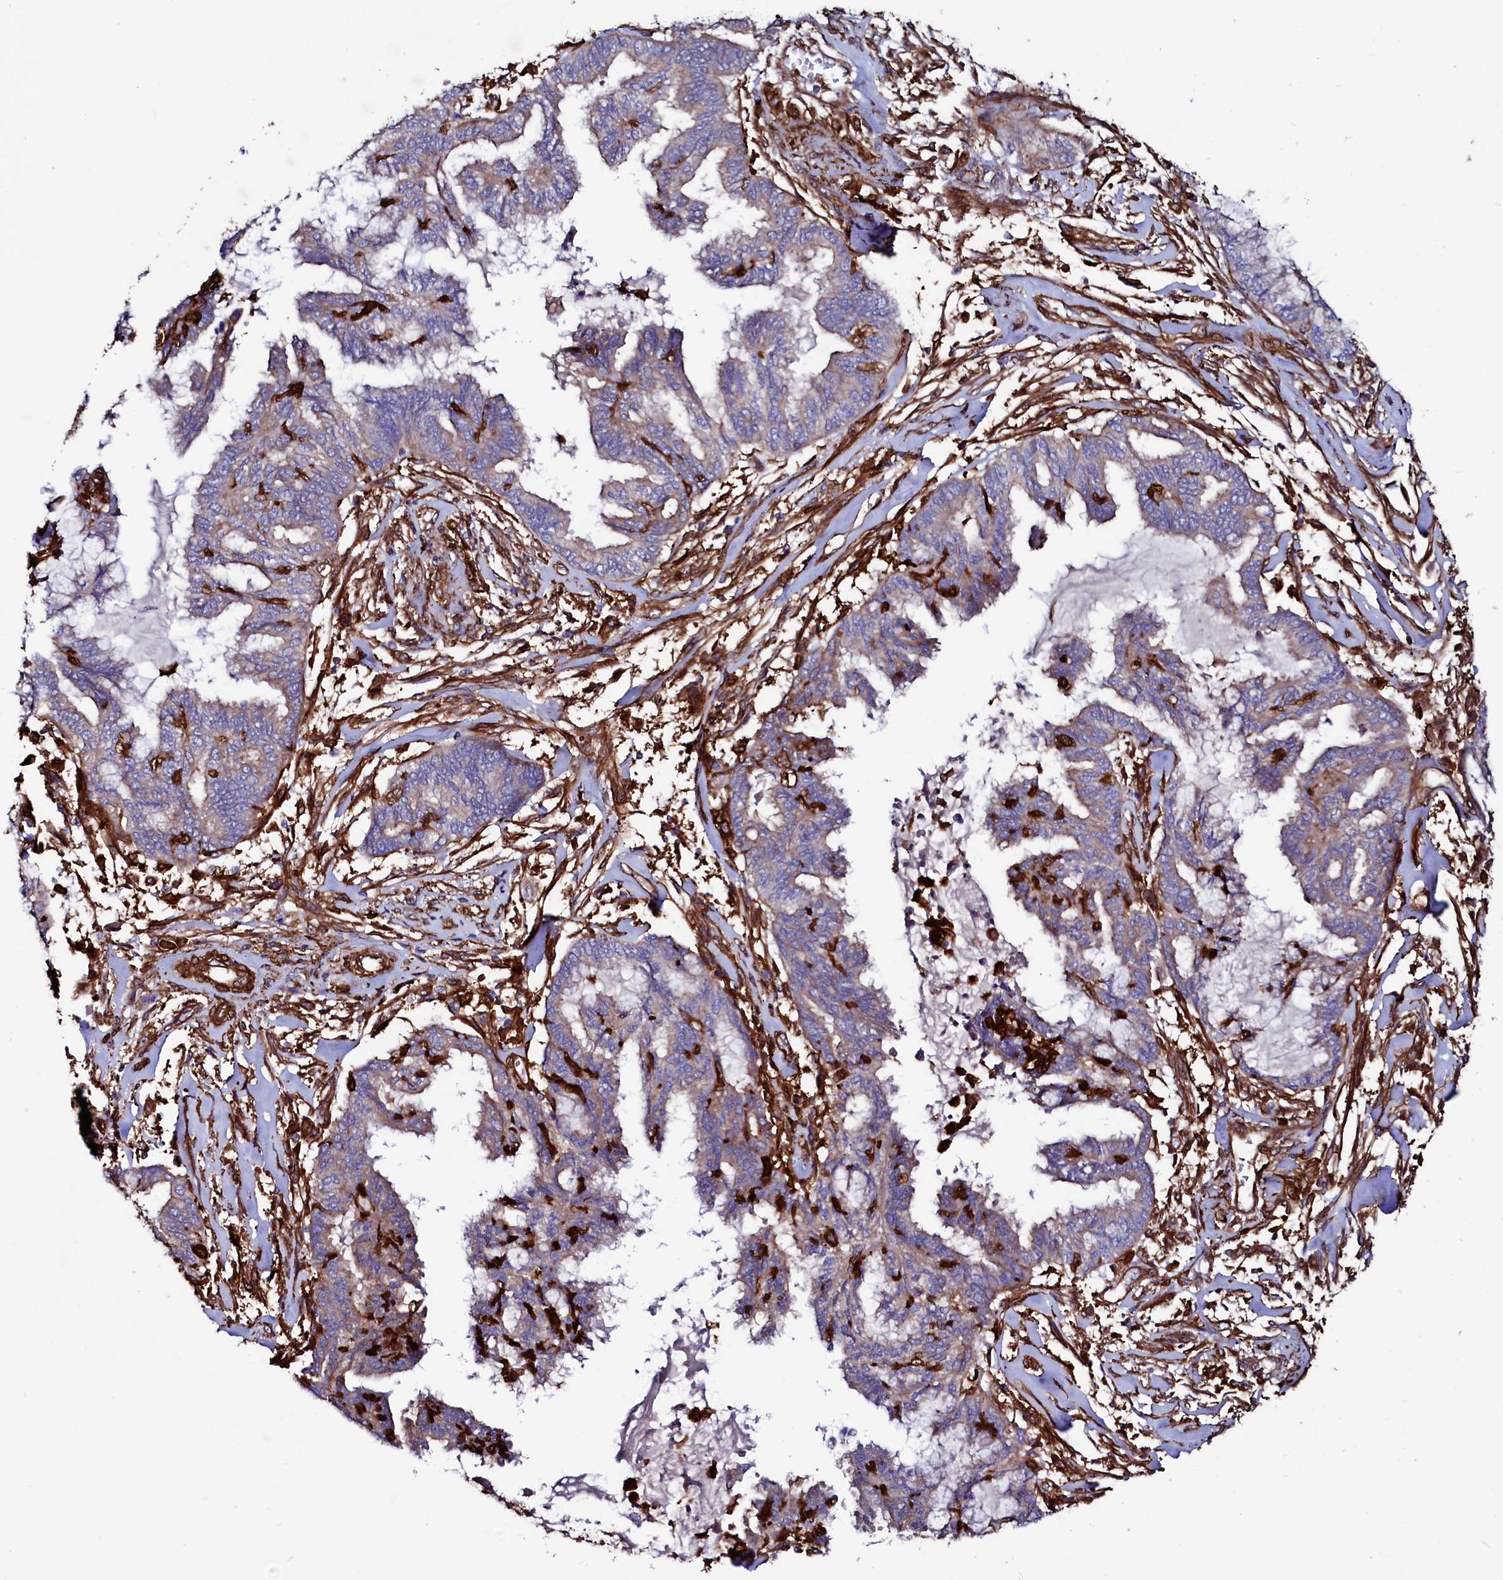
{"staining": {"intensity": "weak", "quantity": ">75%", "location": "cytoplasmic/membranous"}, "tissue": "endometrial cancer", "cell_type": "Tumor cells", "image_type": "cancer", "snomed": [{"axis": "morphology", "description": "Adenocarcinoma, NOS"}, {"axis": "topography", "description": "Endometrium"}], "caption": "Immunohistochemical staining of adenocarcinoma (endometrial) displays weak cytoplasmic/membranous protein expression in approximately >75% of tumor cells.", "gene": "STAMBPL1", "patient": {"sex": "female", "age": 86}}